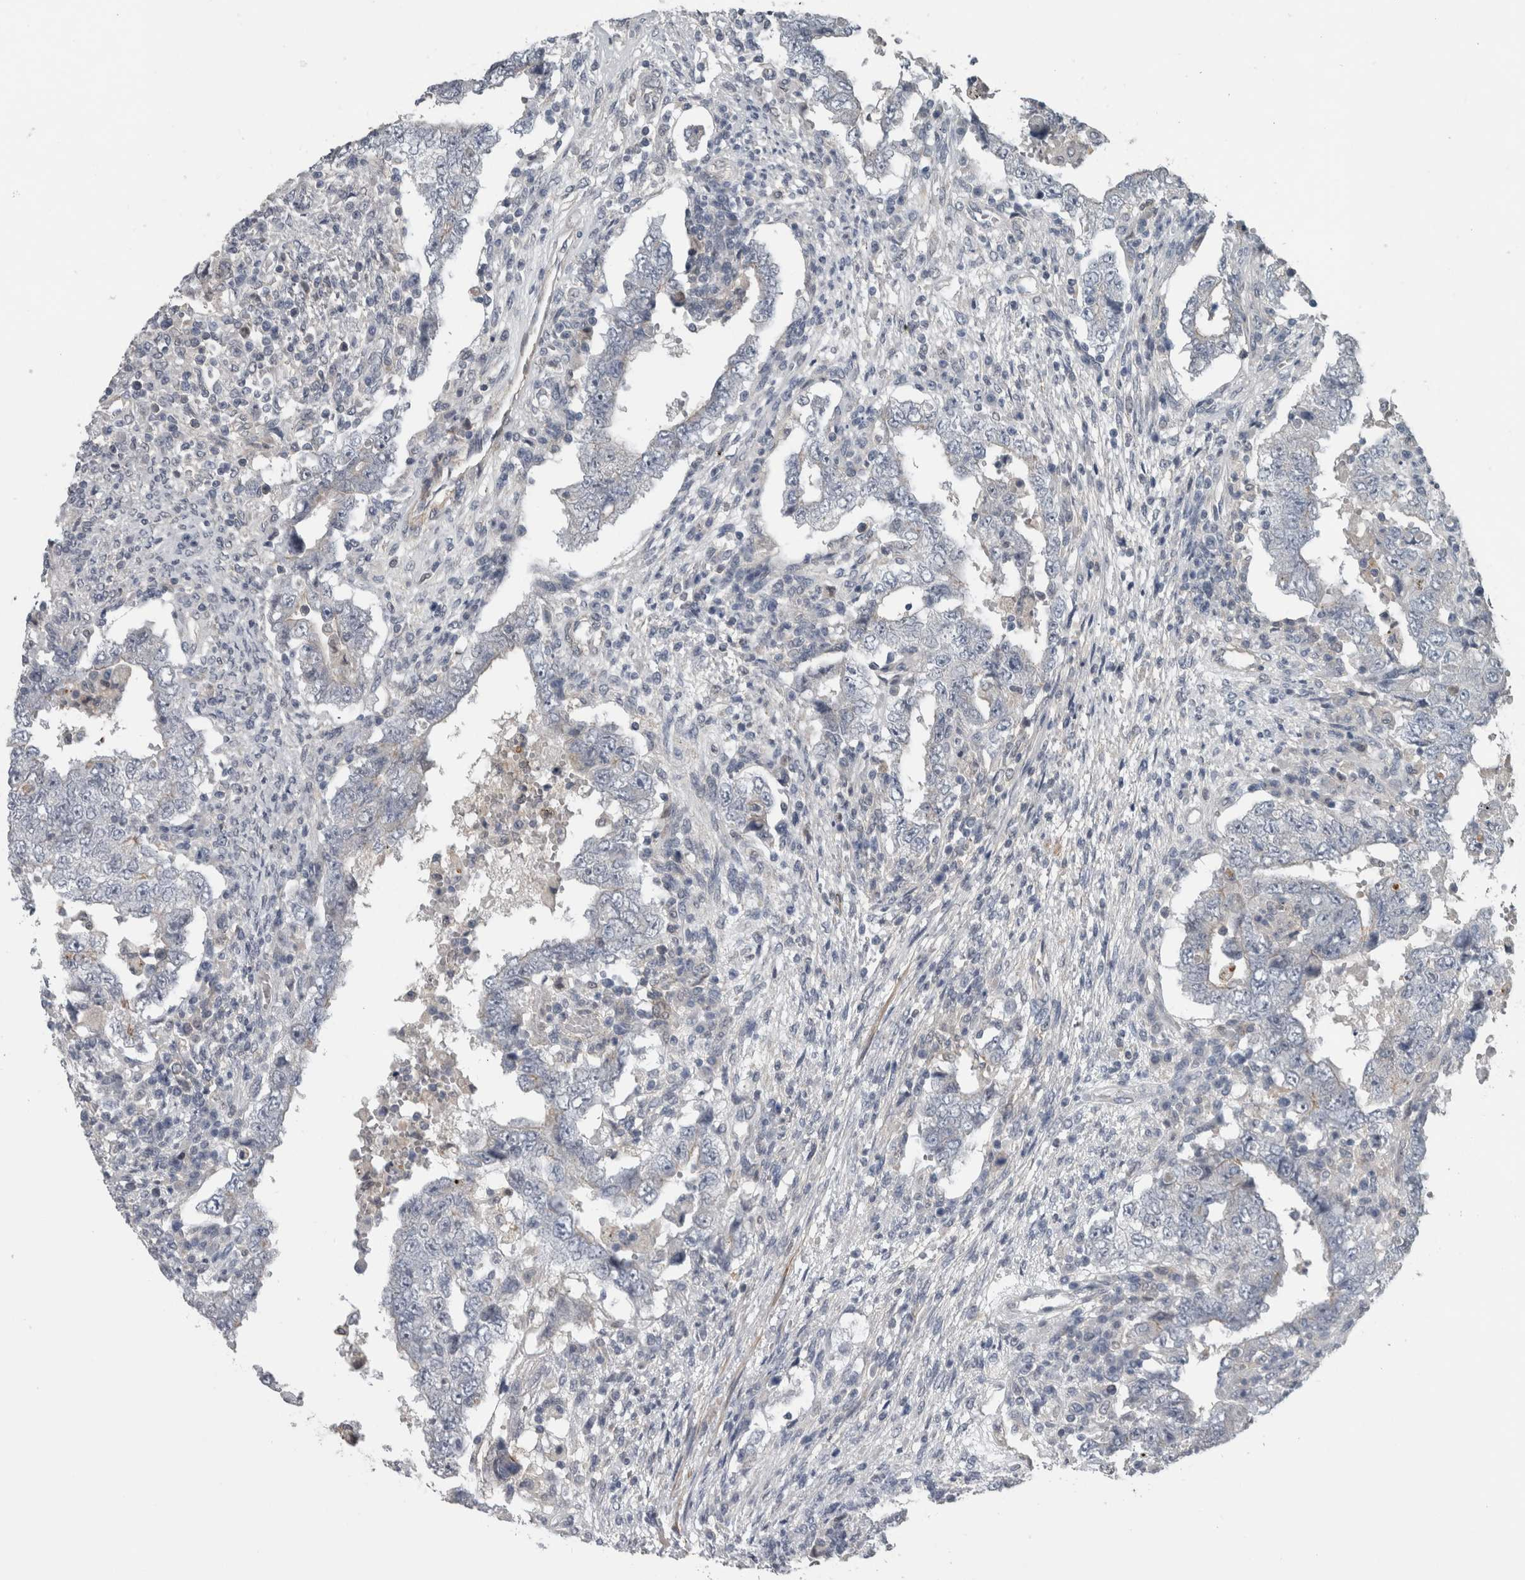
{"staining": {"intensity": "negative", "quantity": "none", "location": "none"}, "tissue": "testis cancer", "cell_type": "Tumor cells", "image_type": "cancer", "snomed": [{"axis": "morphology", "description": "Carcinoma, Embryonal, NOS"}, {"axis": "topography", "description": "Testis"}], "caption": "DAB (3,3'-diaminobenzidine) immunohistochemical staining of human testis cancer (embryonal carcinoma) shows no significant expression in tumor cells. (DAB immunohistochemistry, high magnification).", "gene": "NAPRT", "patient": {"sex": "male", "age": 26}}